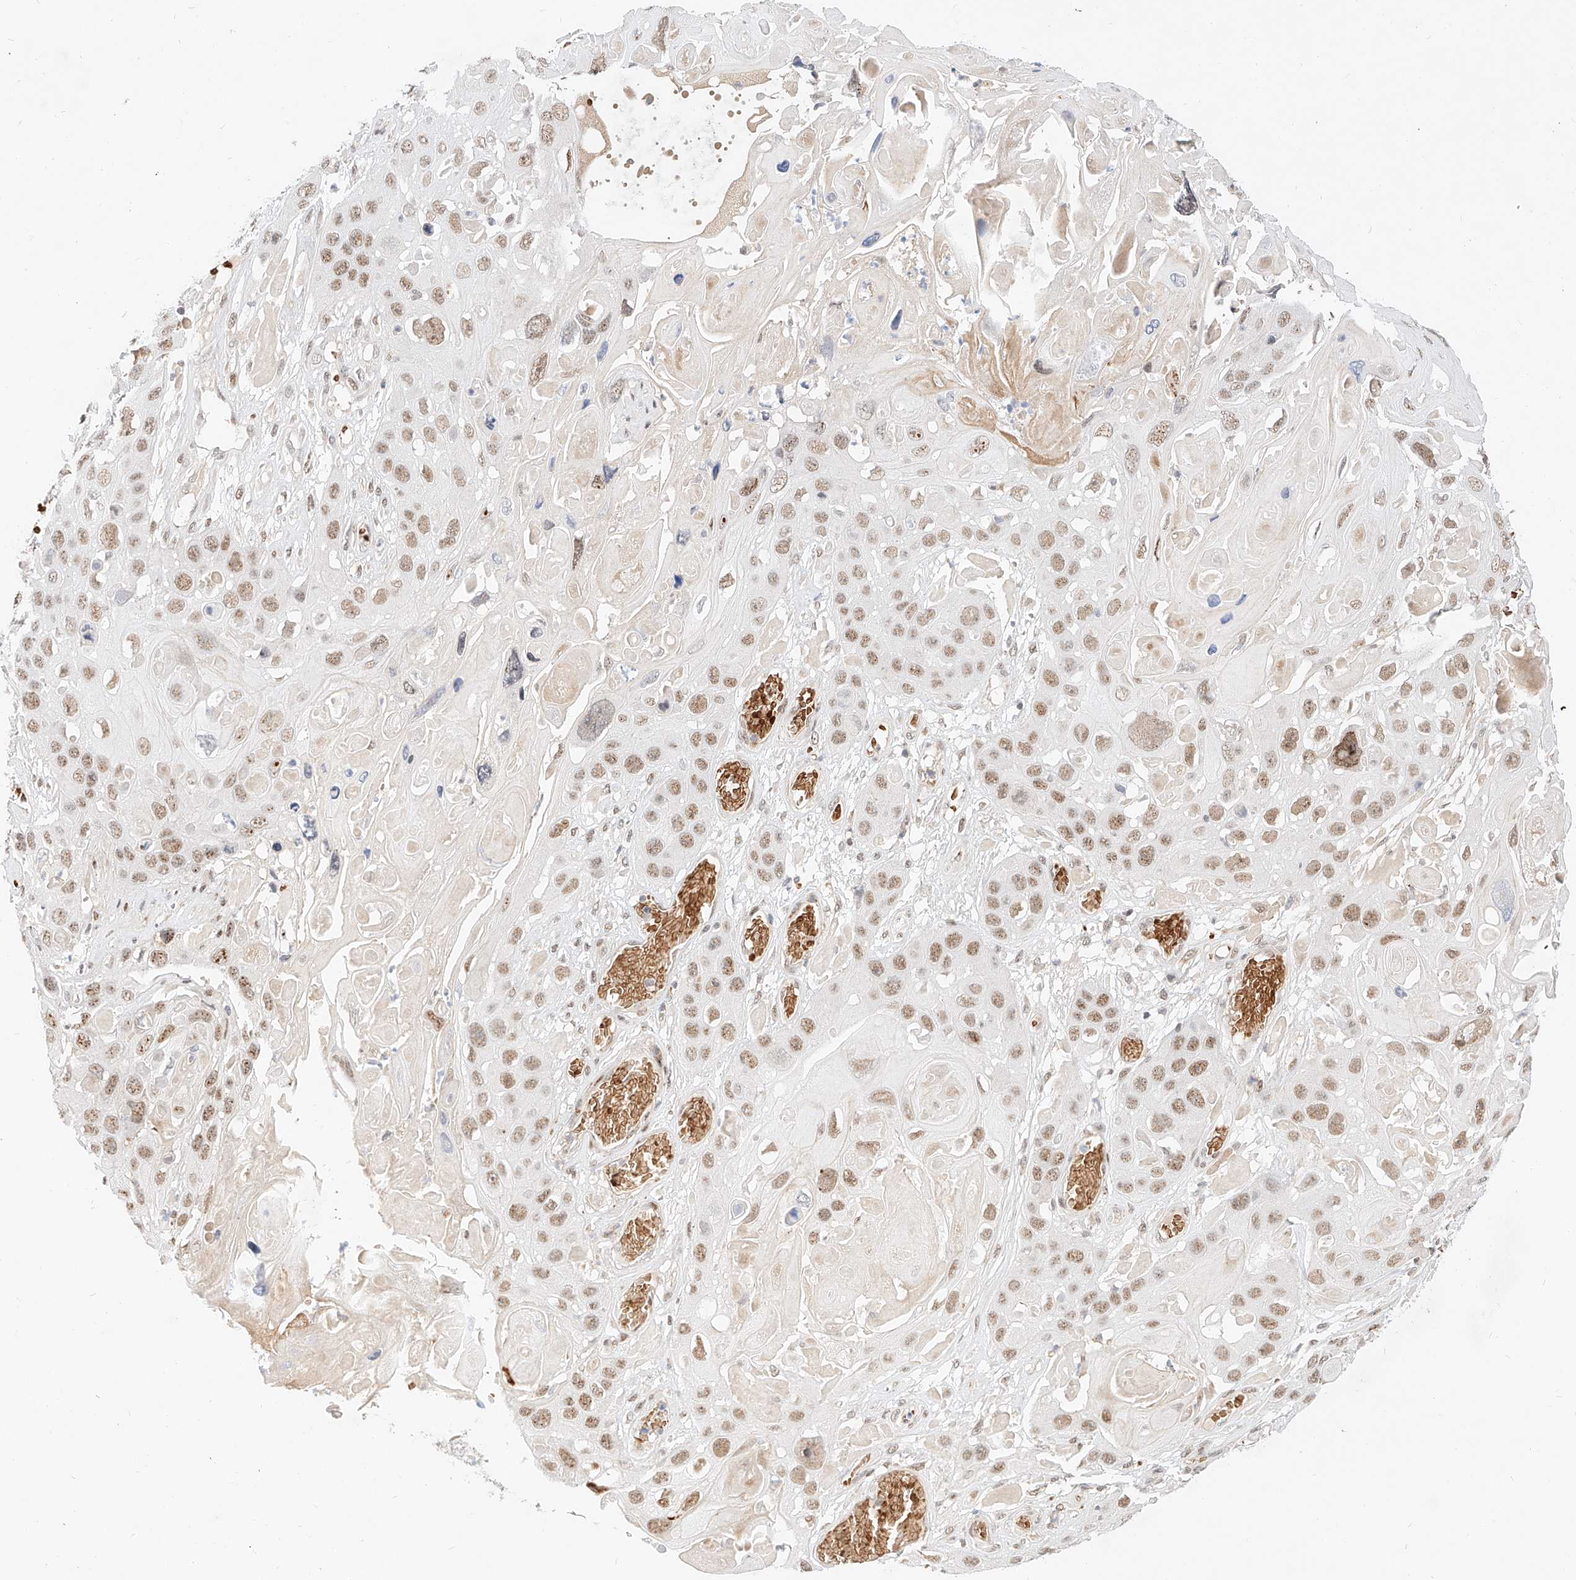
{"staining": {"intensity": "moderate", "quantity": ">75%", "location": "nuclear"}, "tissue": "skin cancer", "cell_type": "Tumor cells", "image_type": "cancer", "snomed": [{"axis": "morphology", "description": "Squamous cell carcinoma, NOS"}, {"axis": "topography", "description": "Skin"}], "caption": "Approximately >75% of tumor cells in skin cancer (squamous cell carcinoma) exhibit moderate nuclear protein expression as visualized by brown immunohistochemical staining.", "gene": "CBX8", "patient": {"sex": "male", "age": 55}}